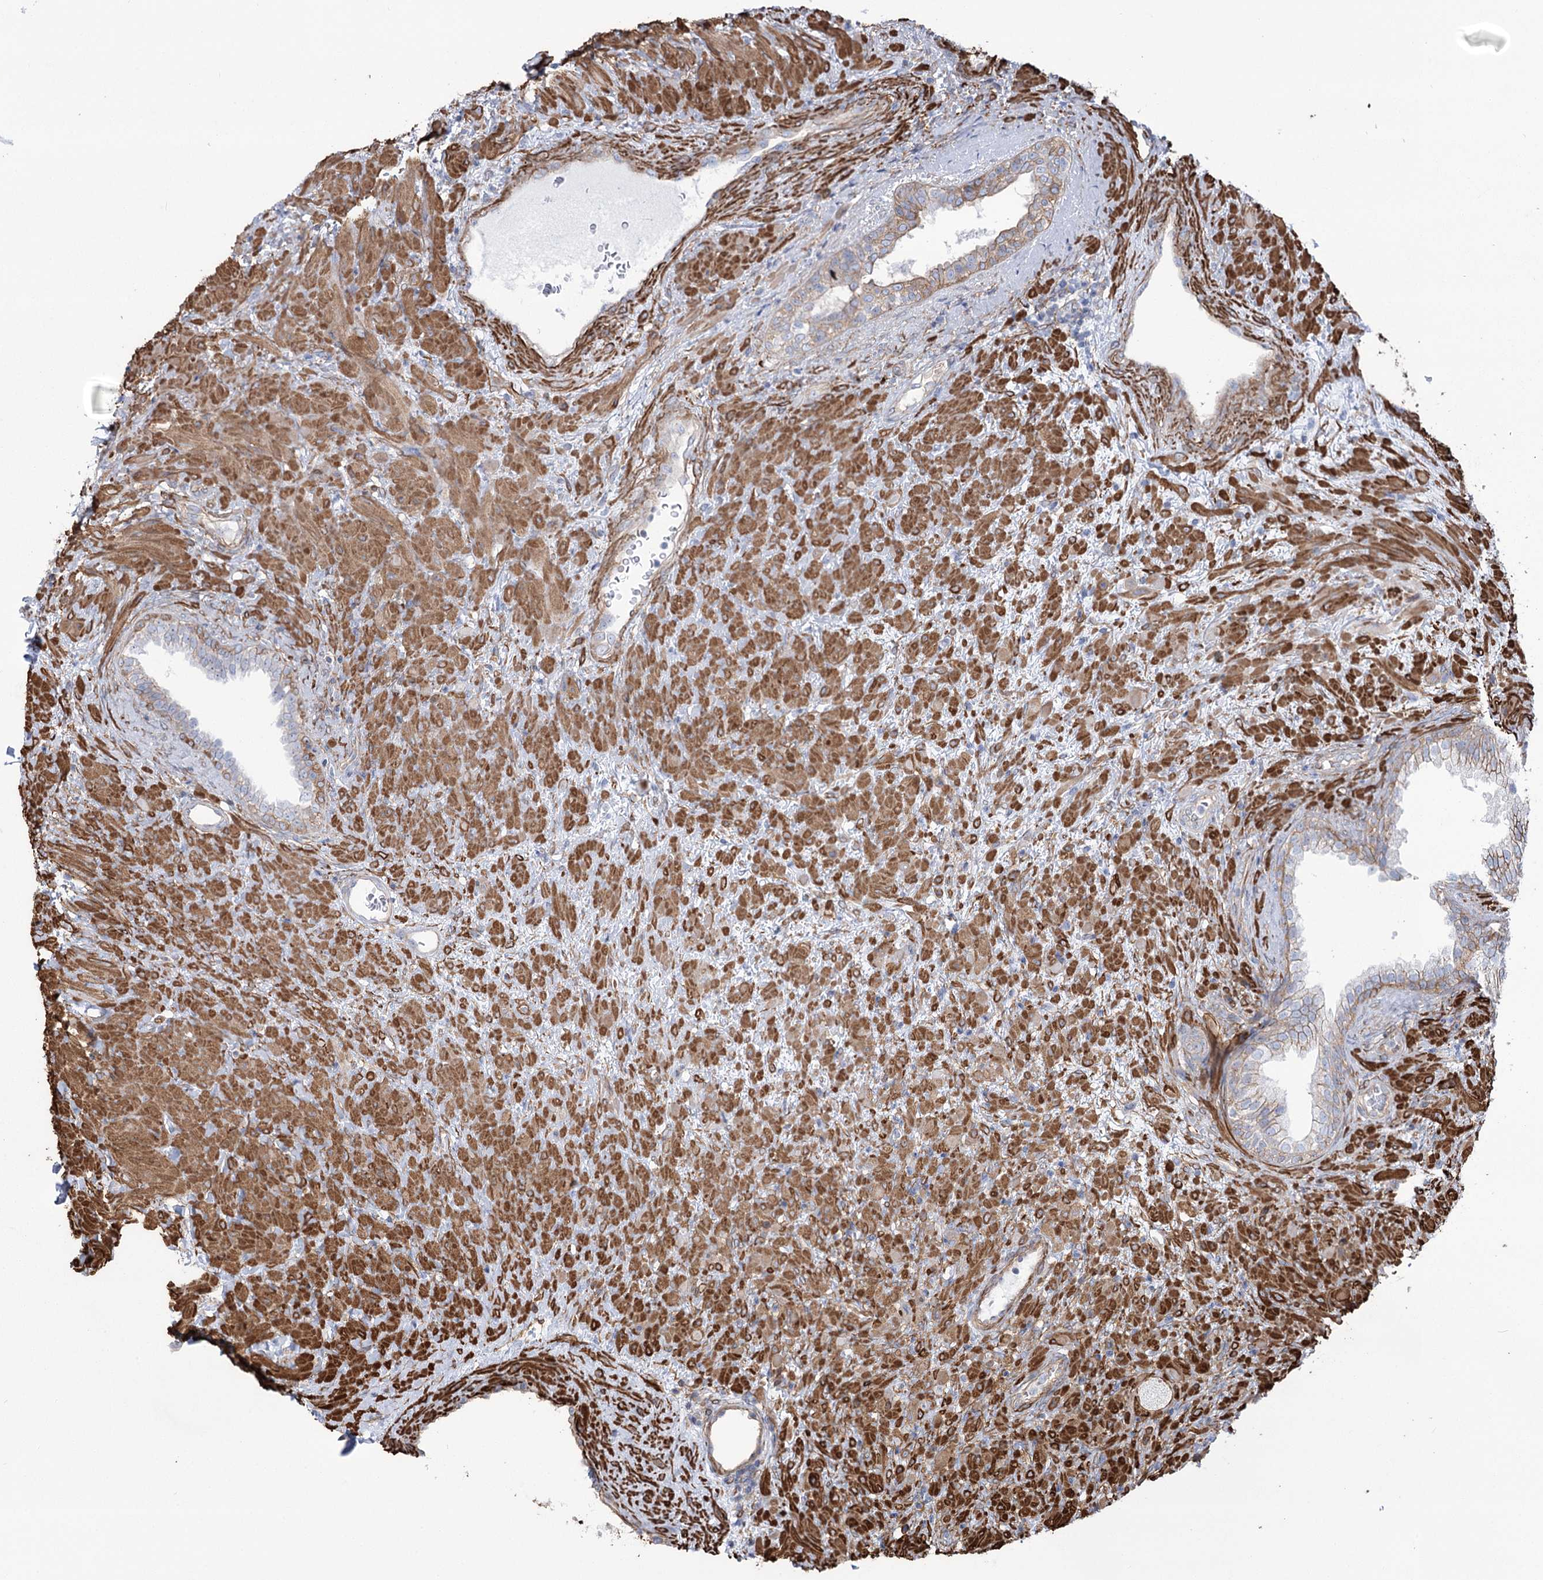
{"staining": {"intensity": "weak", "quantity": "25%-75%", "location": "cytoplasmic/membranous"}, "tissue": "prostate", "cell_type": "Glandular cells", "image_type": "normal", "snomed": [{"axis": "morphology", "description": "Normal tissue, NOS"}, {"axis": "topography", "description": "Prostate"}], "caption": "IHC staining of normal prostate, which shows low levels of weak cytoplasmic/membranous positivity in approximately 25%-75% of glandular cells indicating weak cytoplasmic/membranous protein staining. The staining was performed using DAB (brown) for protein detection and nuclei were counterstained in hematoxylin (blue).", "gene": "PLEKHA5", "patient": {"sex": "male", "age": 76}}